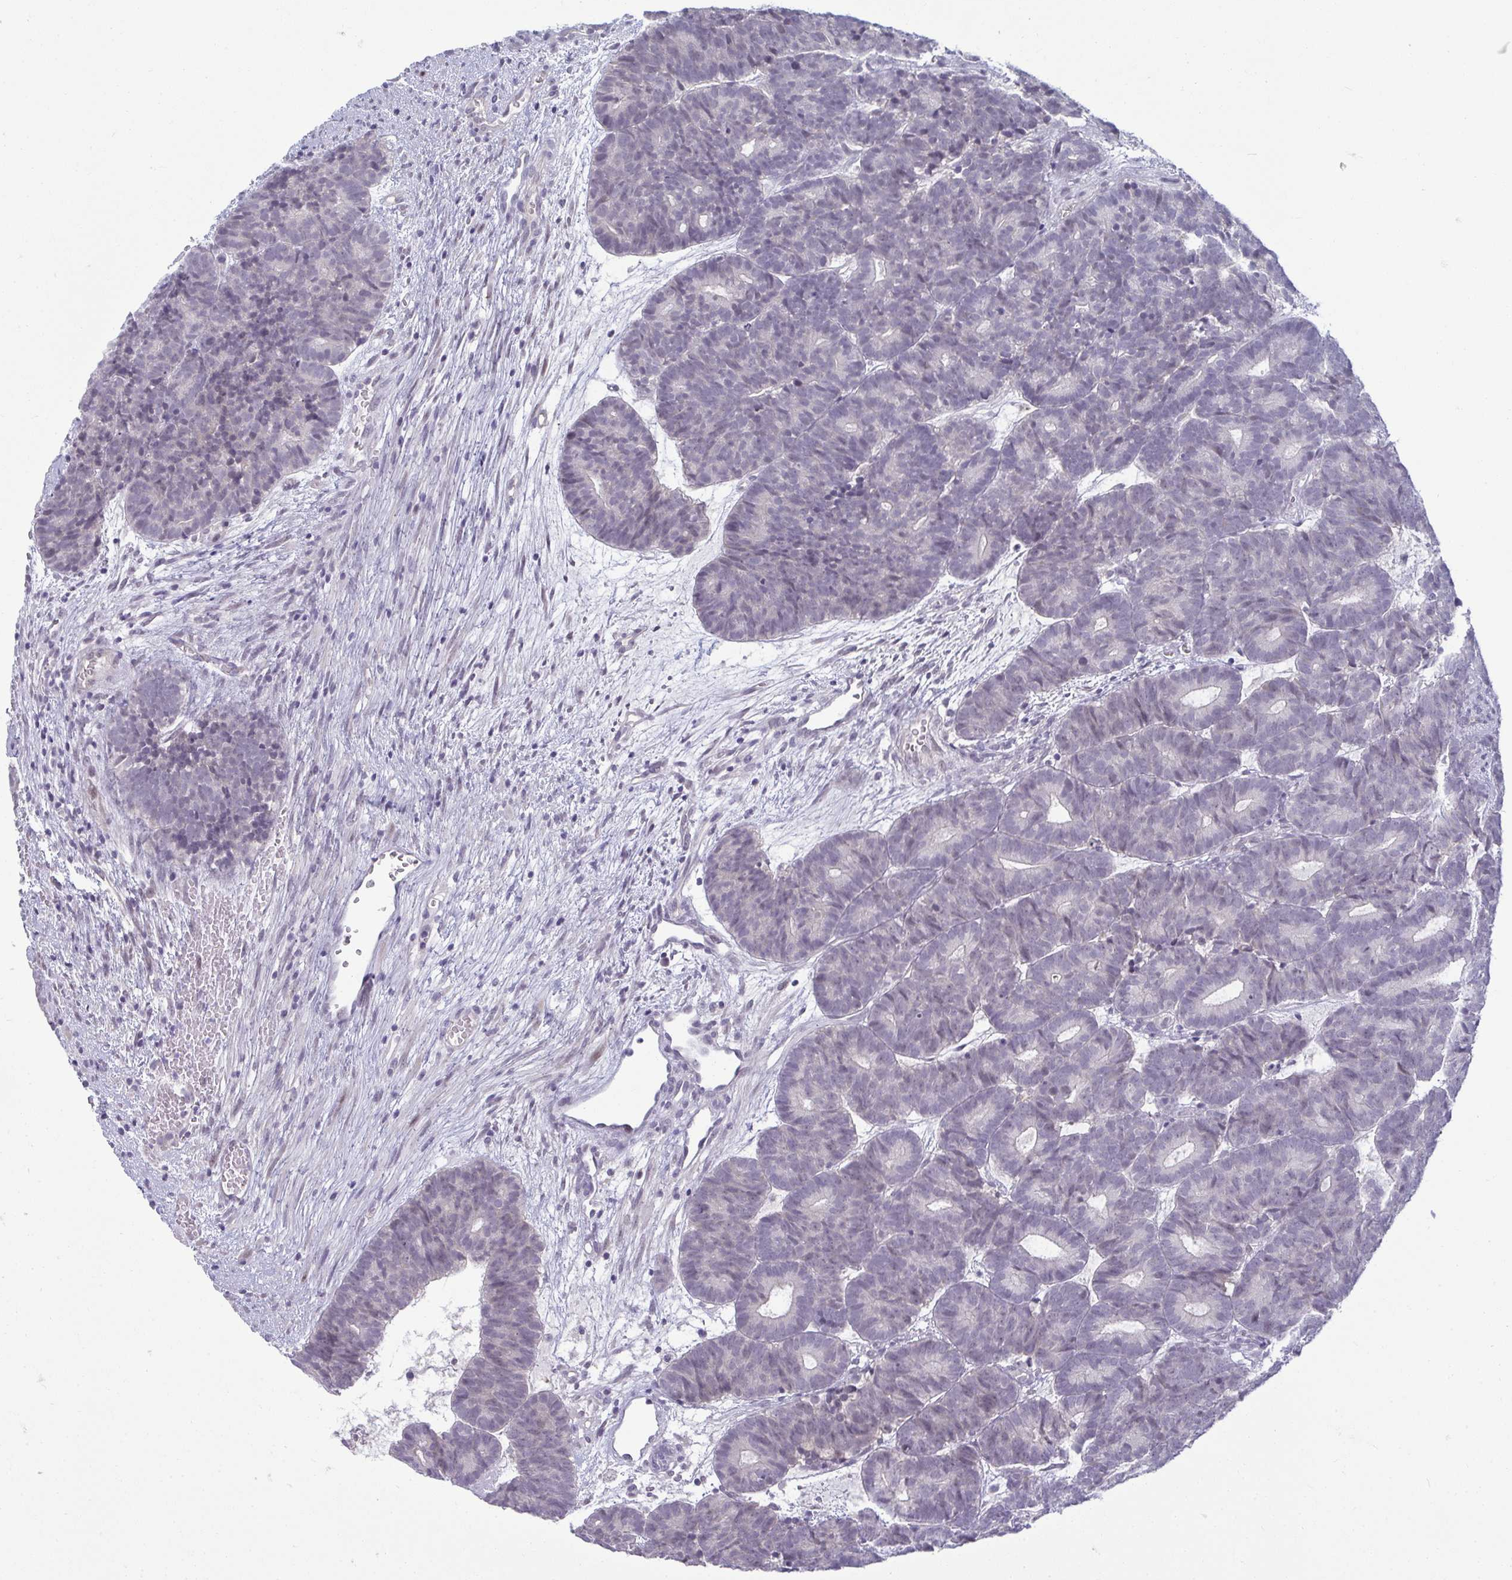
{"staining": {"intensity": "negative", "quantity": "none", "location": "none"}, "tissue": "head and neck cancer", "cell_type": "Tumor cells", "image_type": "cancer", "snomed": [{"axis": "morphology", "description": "Adenocarcinoma, NOS"}, {"axis": "topography", "description": "Head-Neck"}], "caption": "The image exhibits no staining of tumor cells in head and neck adenocarcinoma.", "gene": "RNASEH1", "patient": {"sex": "female", "age": 81}}